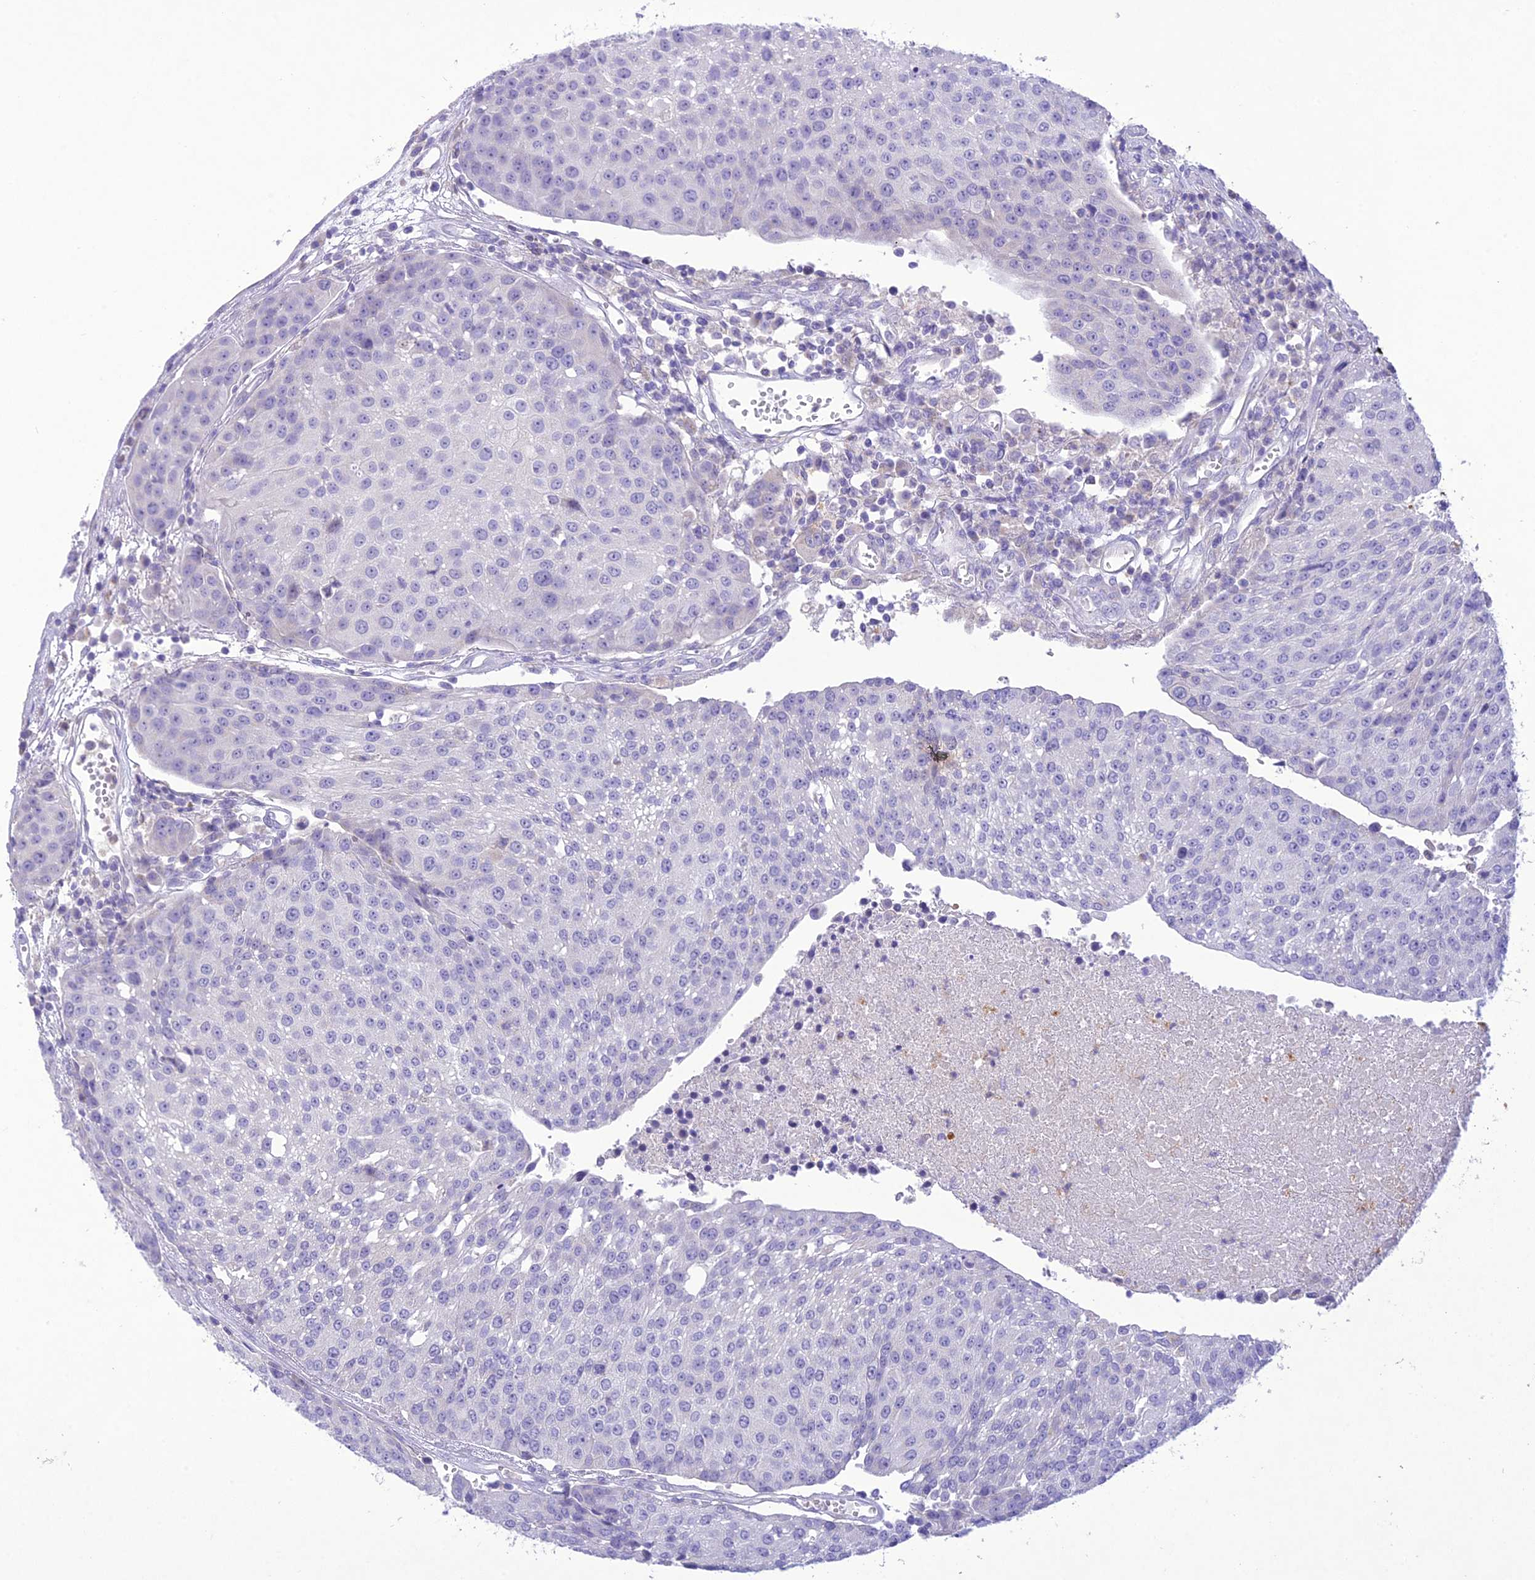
{"staining": {"intensity": "negative", "quantity": "none", "location": "none"}, "tissue": "urothelial cancer", "cell_type": "Tumor cells", "image_type": "cancer", "snomed": [{"axis": "morphology", "description": "Urothelial carcinoma, High grade"}, {"axis": "topography", "description": "Urinary bladder"}], "caption": "DAB immunohistochemical staining of high-grade urothelial carcinoma reveals no significant positivity in tumor cells. (Stains: DAB (3,3'-diaminobenzidine) immunohistochemistry (IHC) with hematoxylin counter stain, Microscopy: brightfield microscopy at high magnification).", "gene": "SLC13A5", "patient": {"sex": "female", "age": 85}}